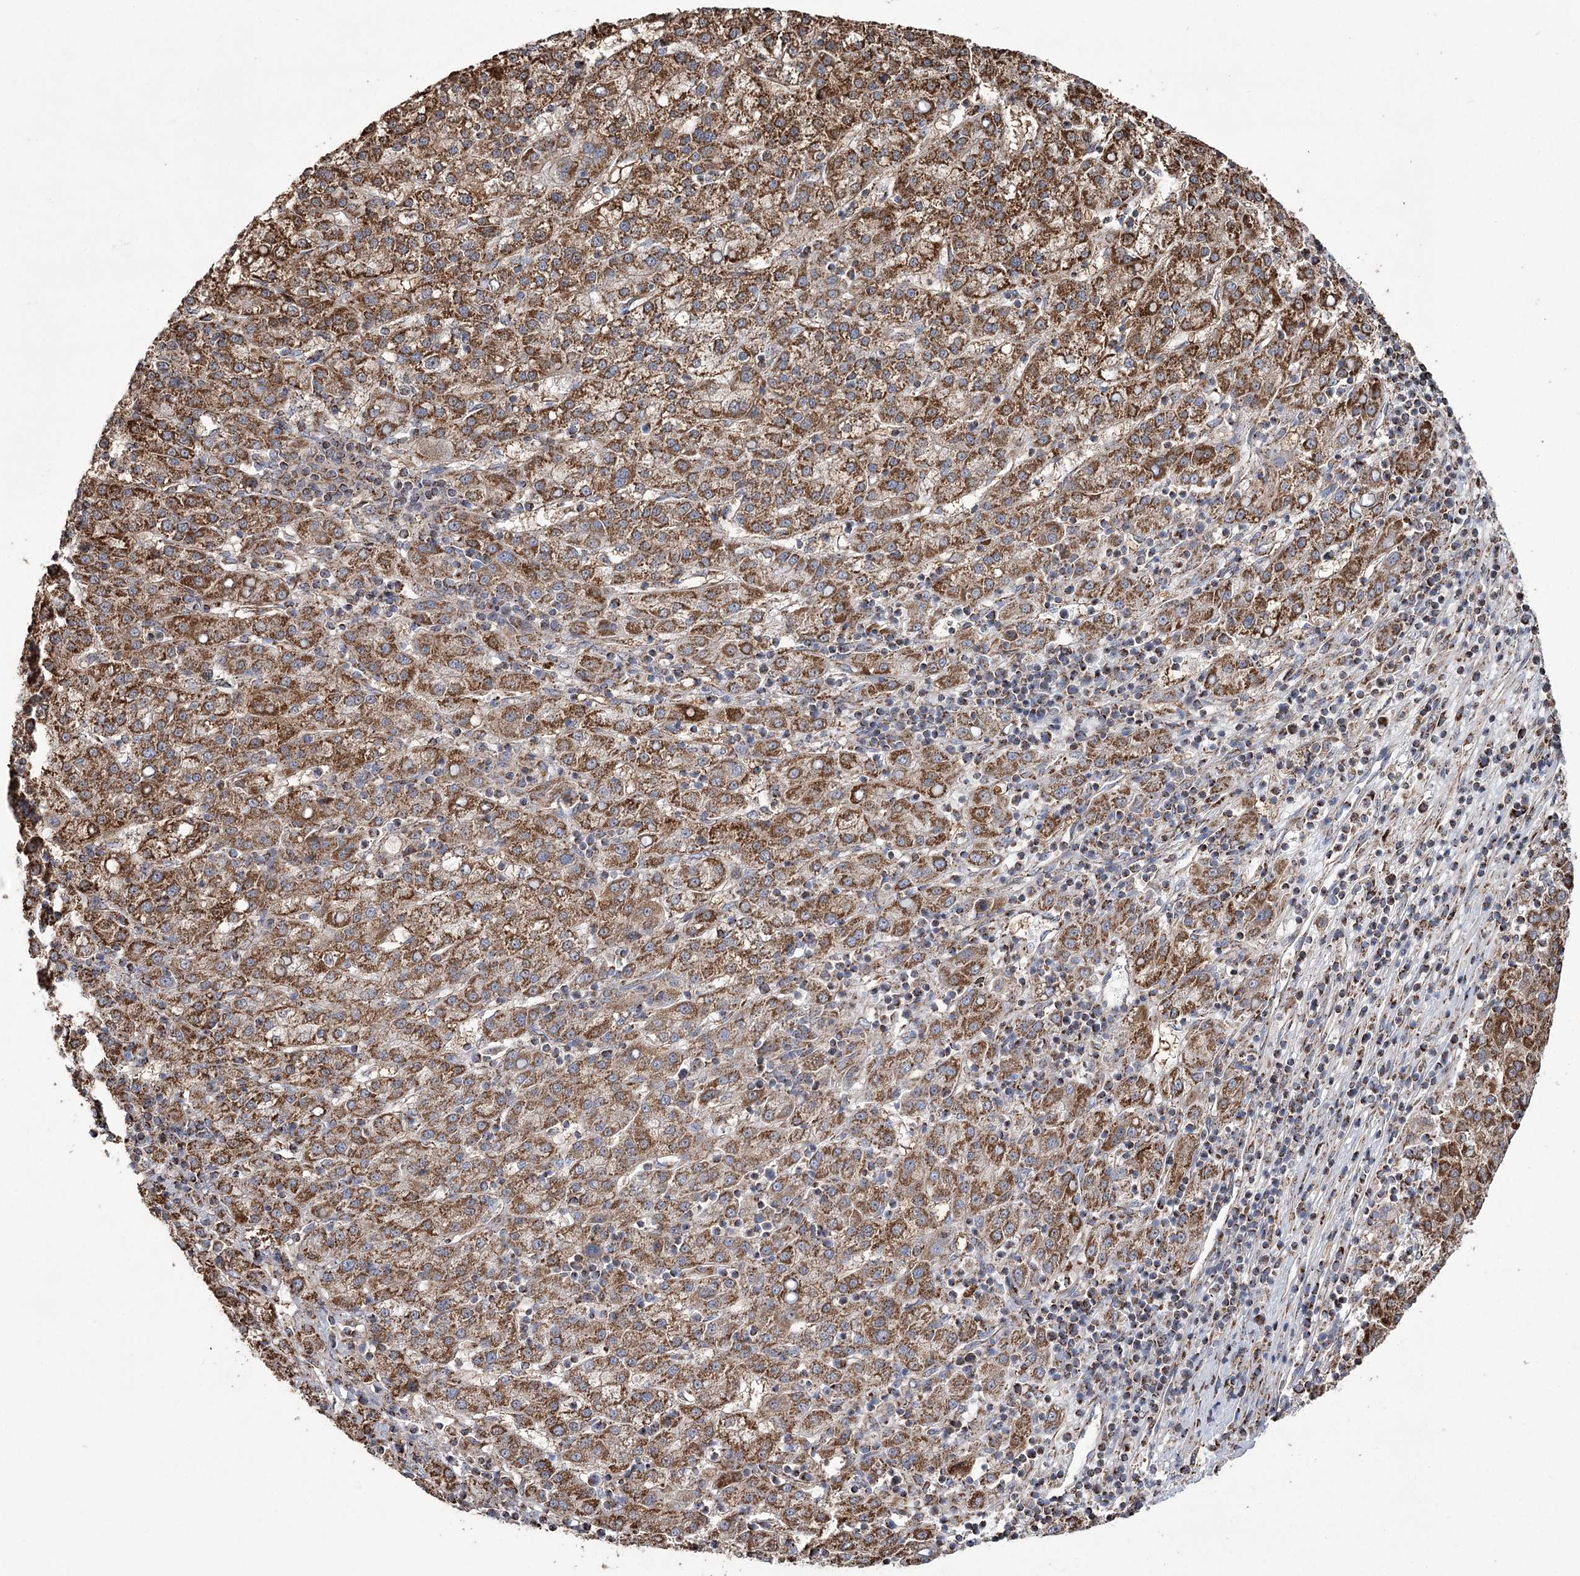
{"staining": {"intensity": "strong", "quantity": ">75%", "location": "cytoplasmic/membranous"}, "tissue": "liver cancer", "cell_type": "Tumor cells", "image_type": "cancer", "snomed": [{"axis": "morphology", "description": "Carcinoma, Hepatocellular, NOS"}, {"axis": "topography", "description": "Liver"}], "caption": "Immunohistochemistry histopathology image of human hepatocellular carcinoma (liver) stained for a protein (brown), which demonstrates high levels of strong cytoplasmic/membranous staining in approximately >75% of tumor cells.", "gene": "RANBP3L", "patient": {"sex": "female", "age": 58}}